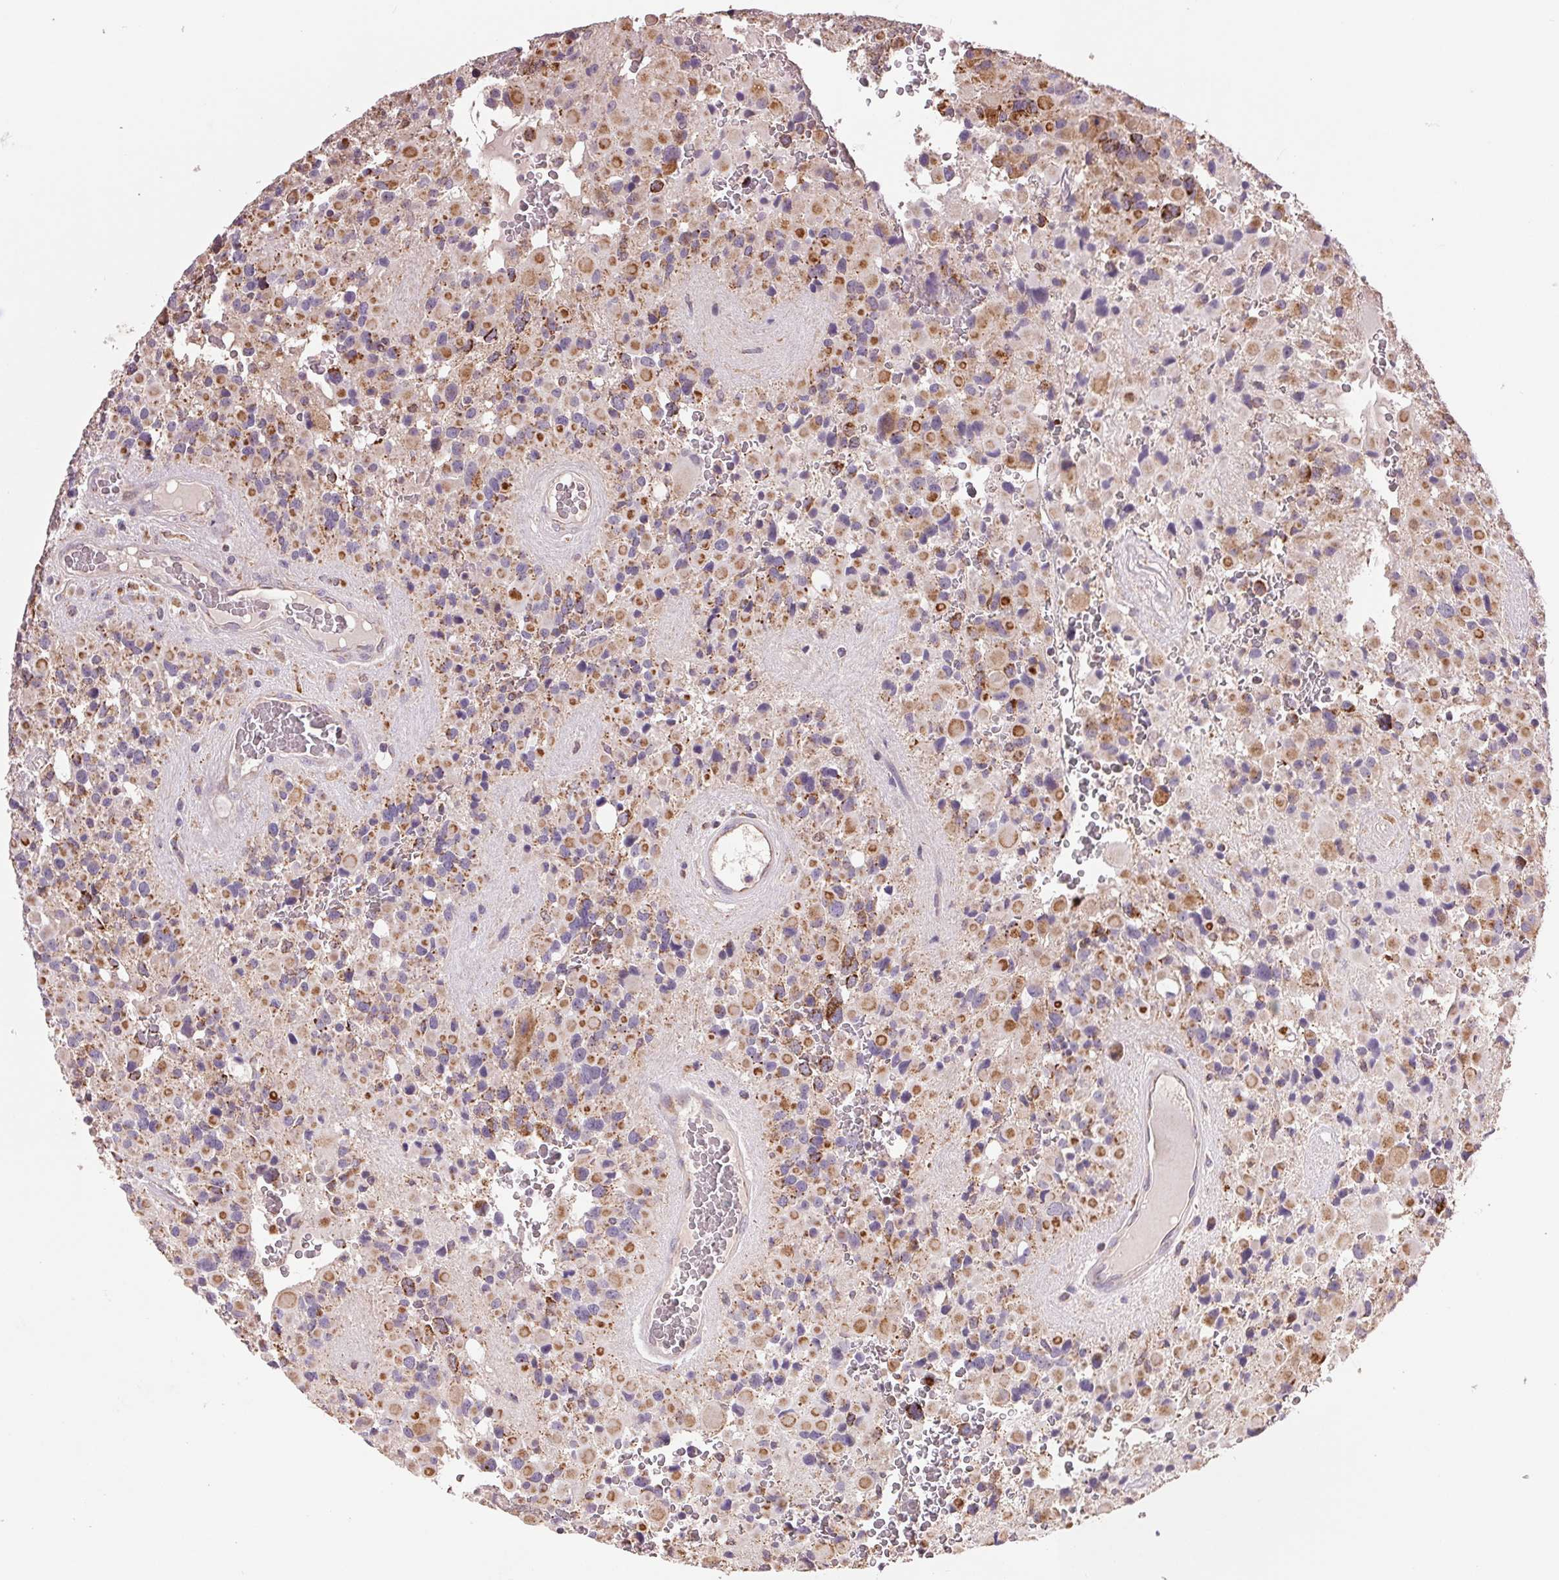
{"staining": {"intensity": "moderate", "quantity": "25%-75%", "location": "cytoplasmic/membranous"}, "tissue": "glioma", "cell_type": "Tumor cells", "image_type": "cancer", "snomed": [{"axis": "morphology", "description": "Glioma, malignant, High grade"}, {"axis": "topography", "description": "Brain"}], "caption": "Protein expression analysis of high-grade glioma (malignant) displays moderate cytoplasmic/membranous staining in about 25%-75% of tumor cells.", "gene": "DGUOK", "patient": {"sex": "female", "age": 40}}